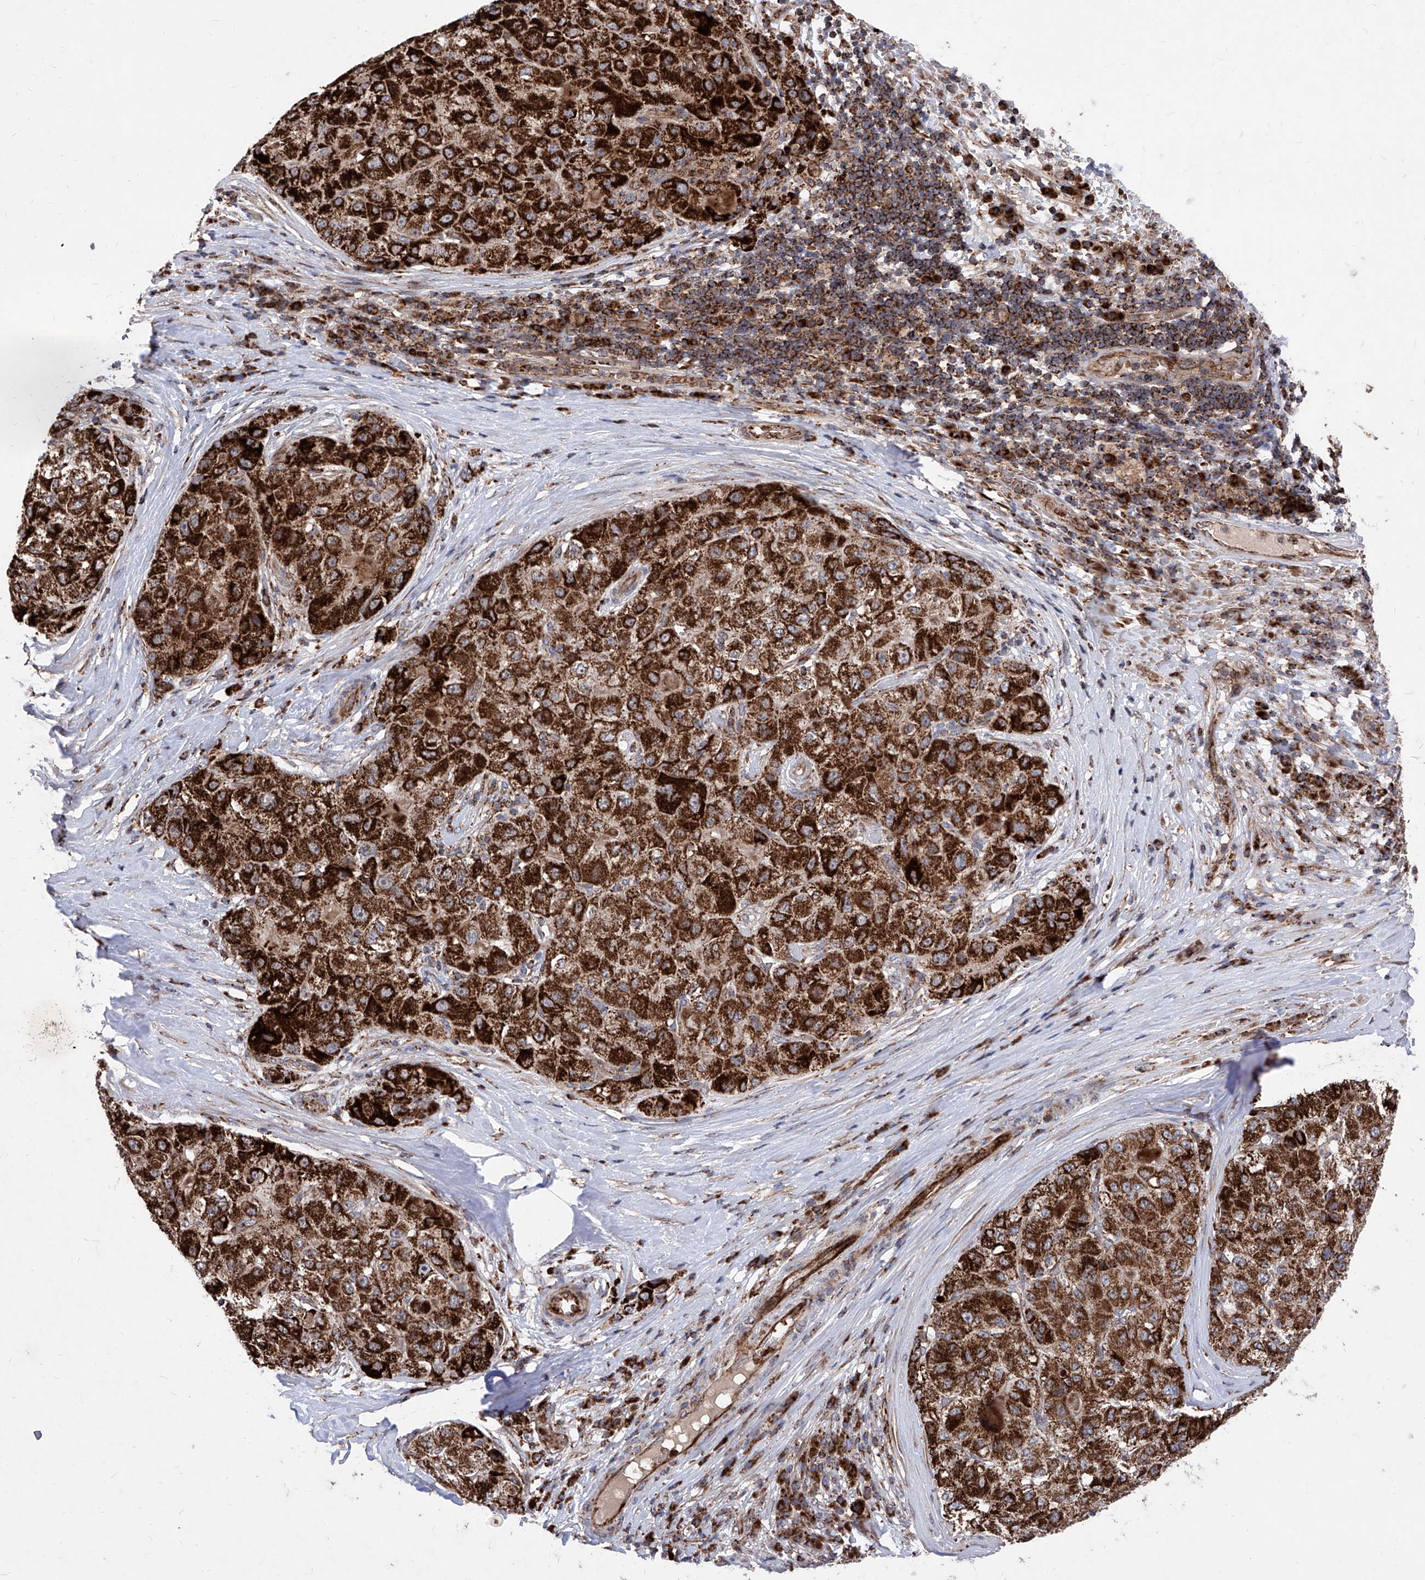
{"staining": {"intensity": "strong", "quantity": ">75%", "location": "cytoplasmic/membranous"}, "tissue": "liver cancer", "cell_type": "Tumor cells", "image_type": "cancer", "snomed": [{"axis": "morphology", "description": "Carcinoma, Hepatocellular, NOS"}, {"axis": "topography", "description": "Liver"}], "caption": "Tumor cells demonstrate high levels of strong cytoplasmic/membranous positivity in approximately >75% of cells in human liver cancer.", "gene": "SEMA6A", "patient": {"sex": "male", "age": 80}}